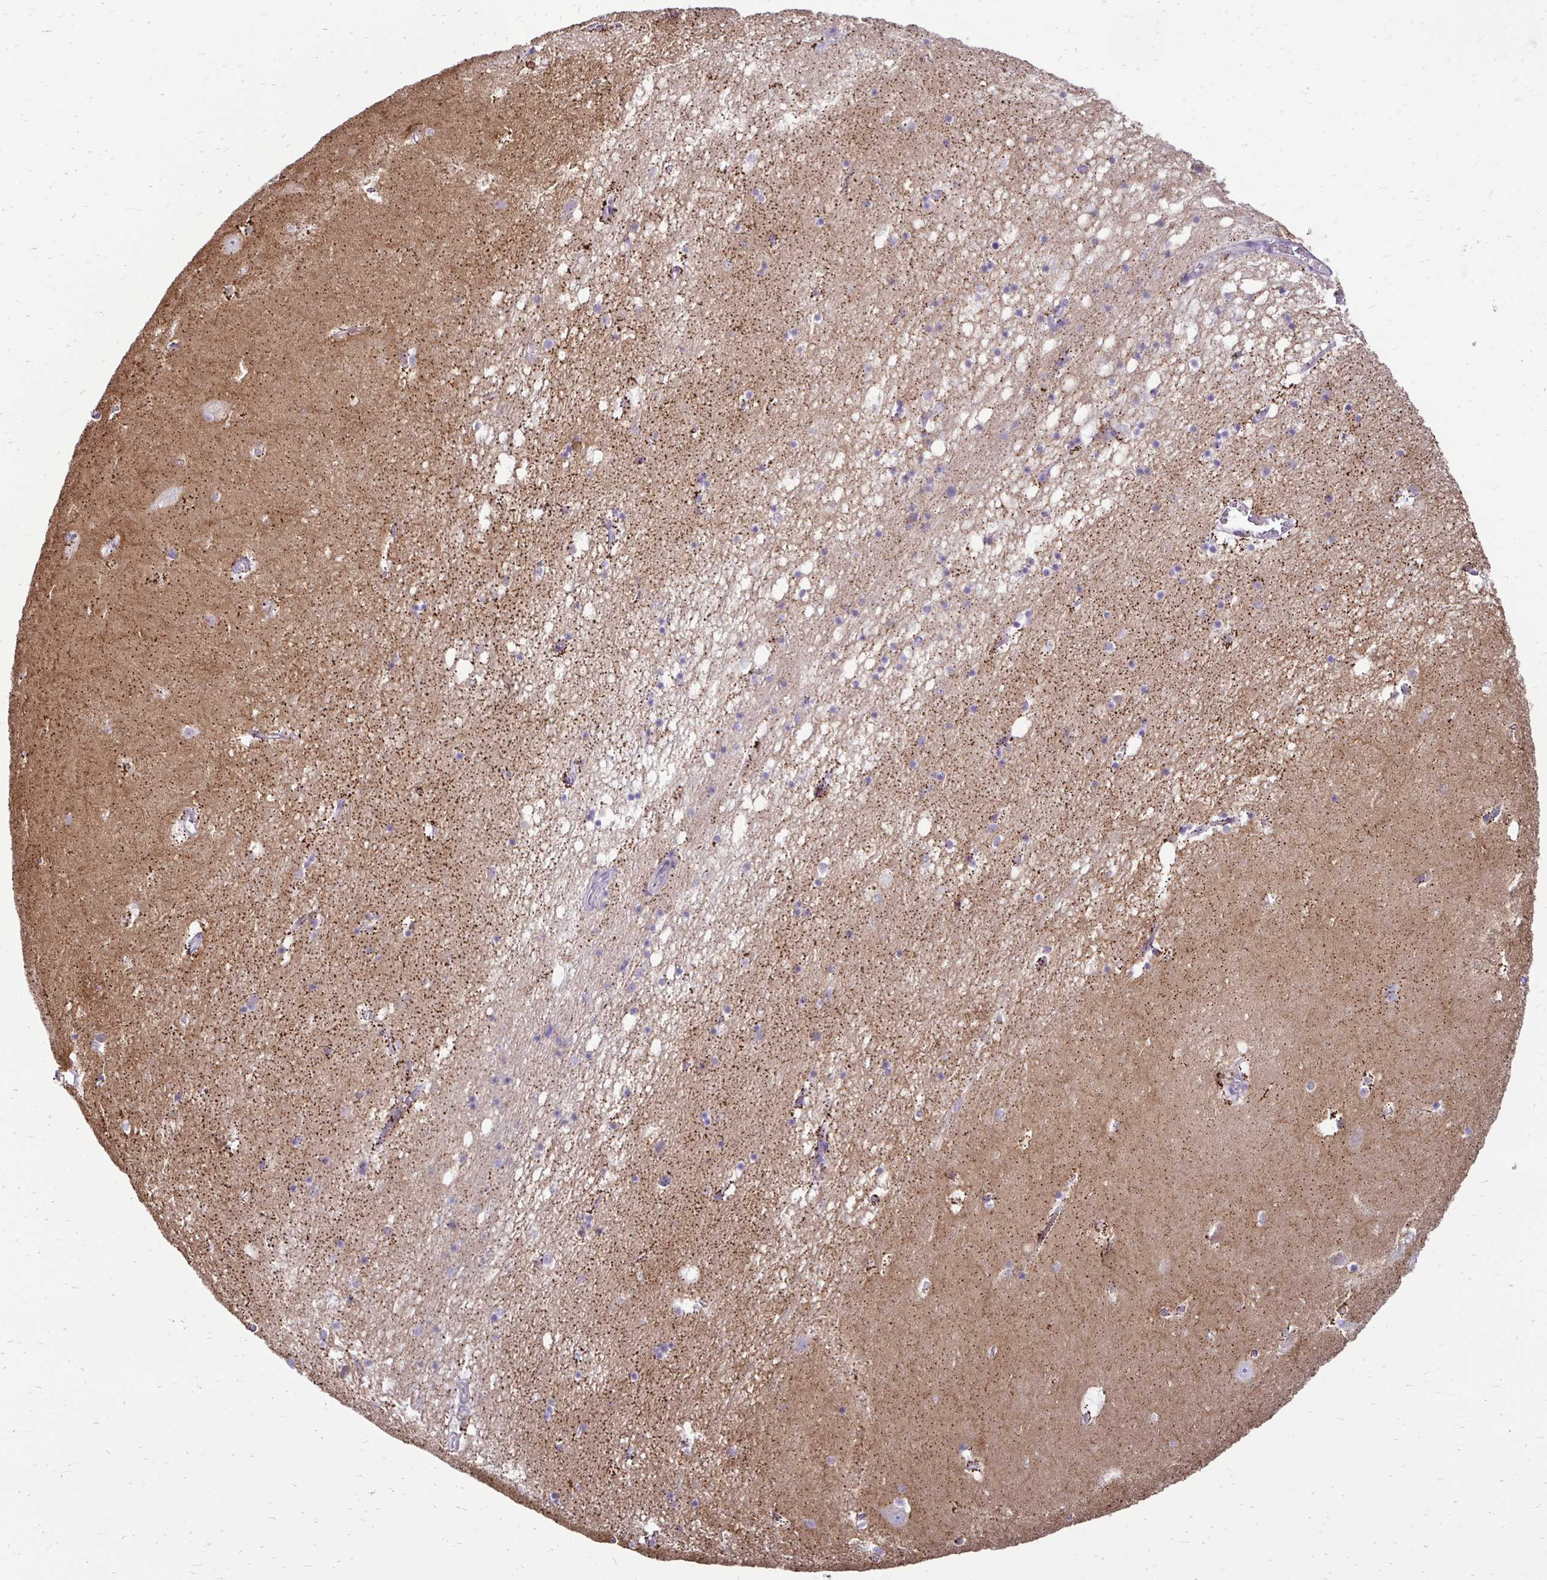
{"staining": {"intensity": "weak", "quantity": "<25%", "location": "cytoplasmic/membranous"}, "tissue": "hippocampus", "cell_type": "Glial cells", "image_type": "normal", "snomed": [{"axis": "morphology", "description": "Normal tissue, NOS"}, {"axis": "topography", "description": "Hippocampus"}], "caption": "High magnification brightfield microscopy of benign hippocampus stained with DAB (brown) and counterstained with hematoxylin (blue): glial cells show no significant staining. The staining was performed using DAB to visualize the protein expression in brown, while the nuclei were stained in blue with hematoxylin (Magnification: 20x).", "gene": "GAS2", "patient": {"sex": "male", "age": 58}}